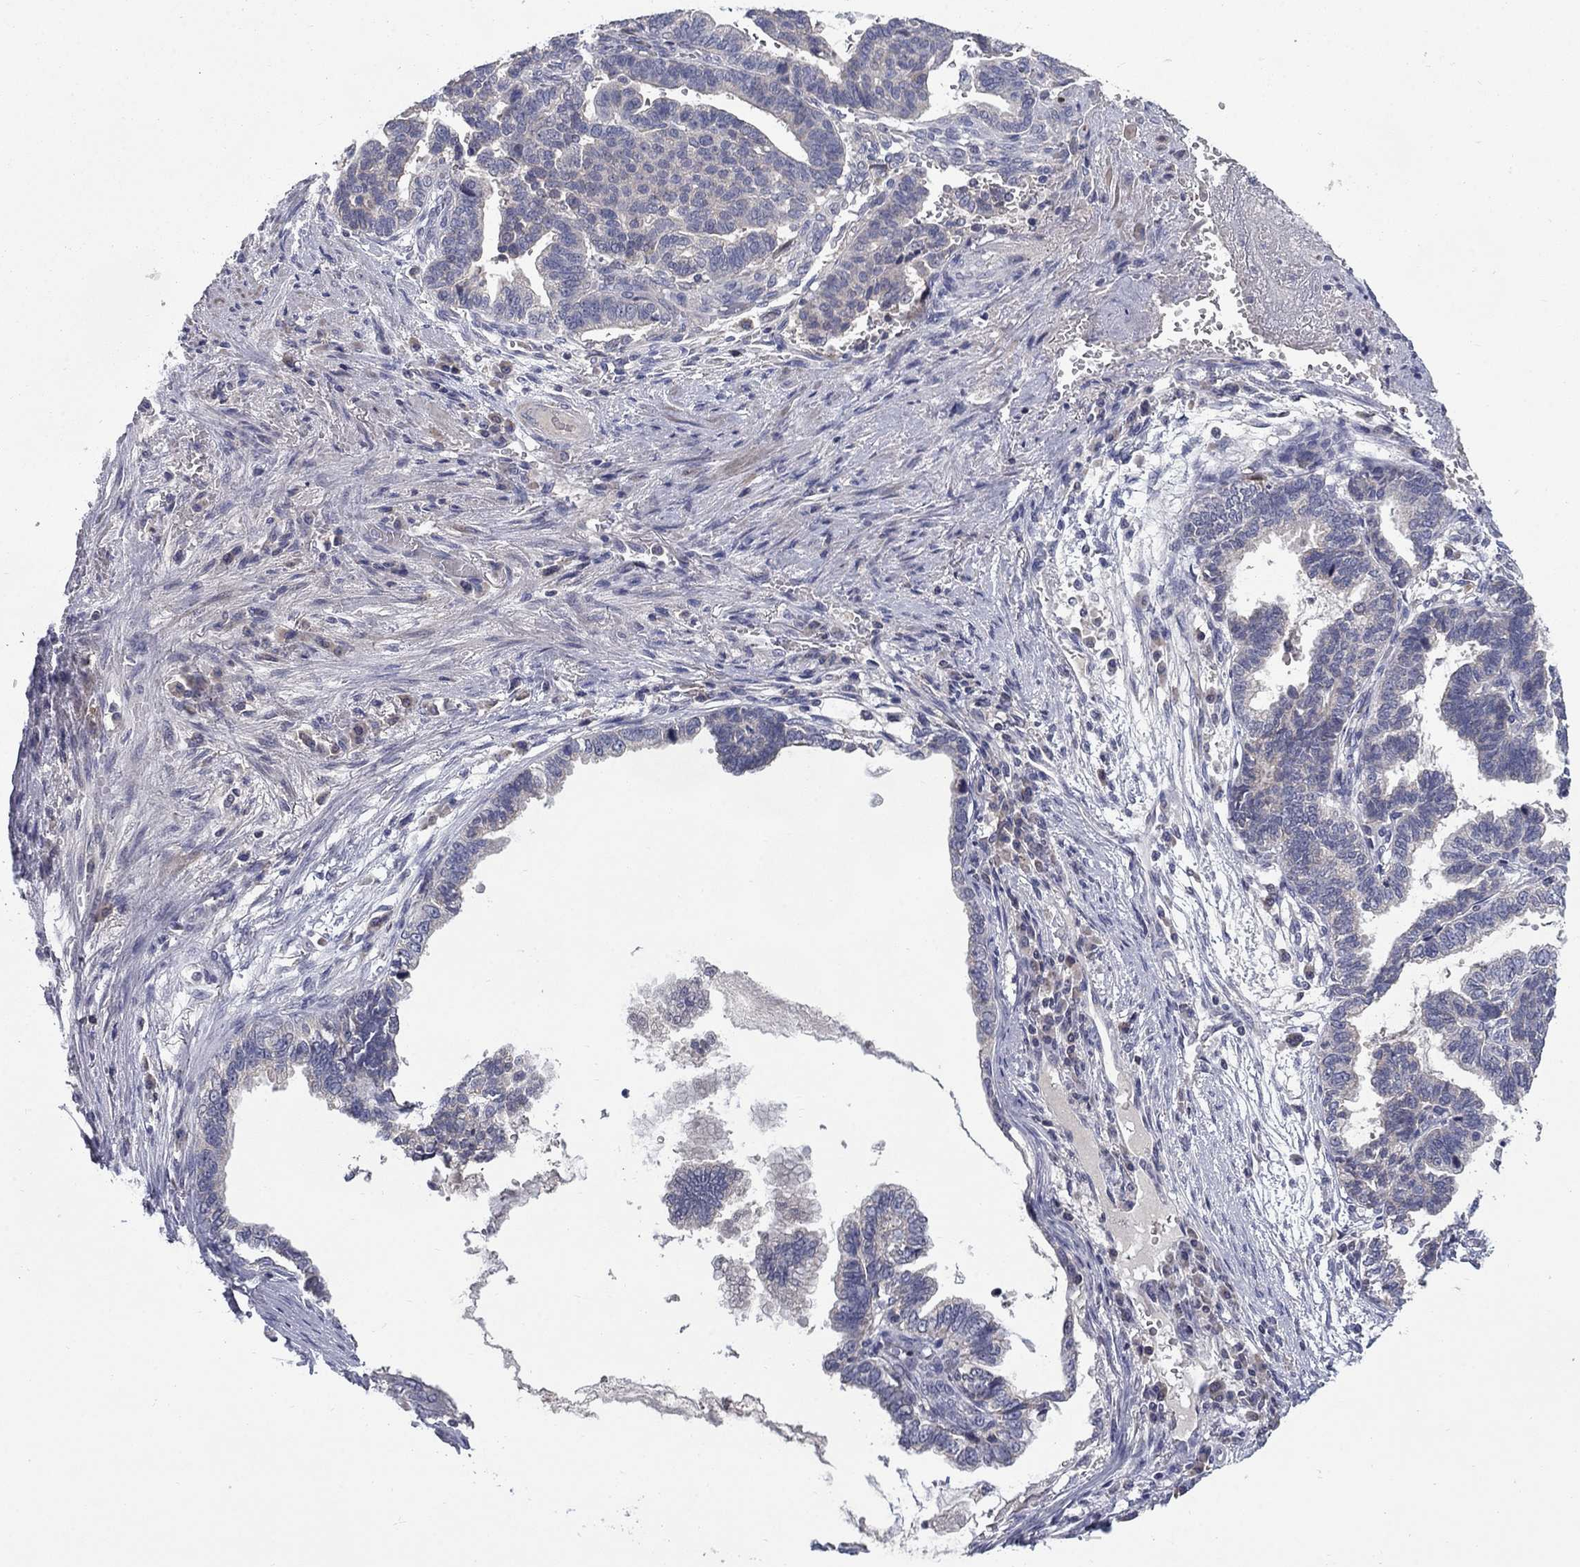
{"staining": {"intensity": "negative", "quantity": "none", "location": "none"}, "tissue": "stomach cancer", "cell_type": "Tumor cells", "image_type": "cancer", "snomed": [{"axis": "morphology", "description": "Adenocarcinoma, NOS"}, {"axis": "topography", "description": "Stomach"}], "caption": "Immunohistochemical staining of human stomach adenocarcinoma displays no significant staining in tumor cells. The staining was performed using DAB to visualize the protein expression in brown, while the nuclei were stained in blue with hematoxylin (Magnification: 20x).", "gene": "FRK", "patient": {"sex": "male", "age": 83}}